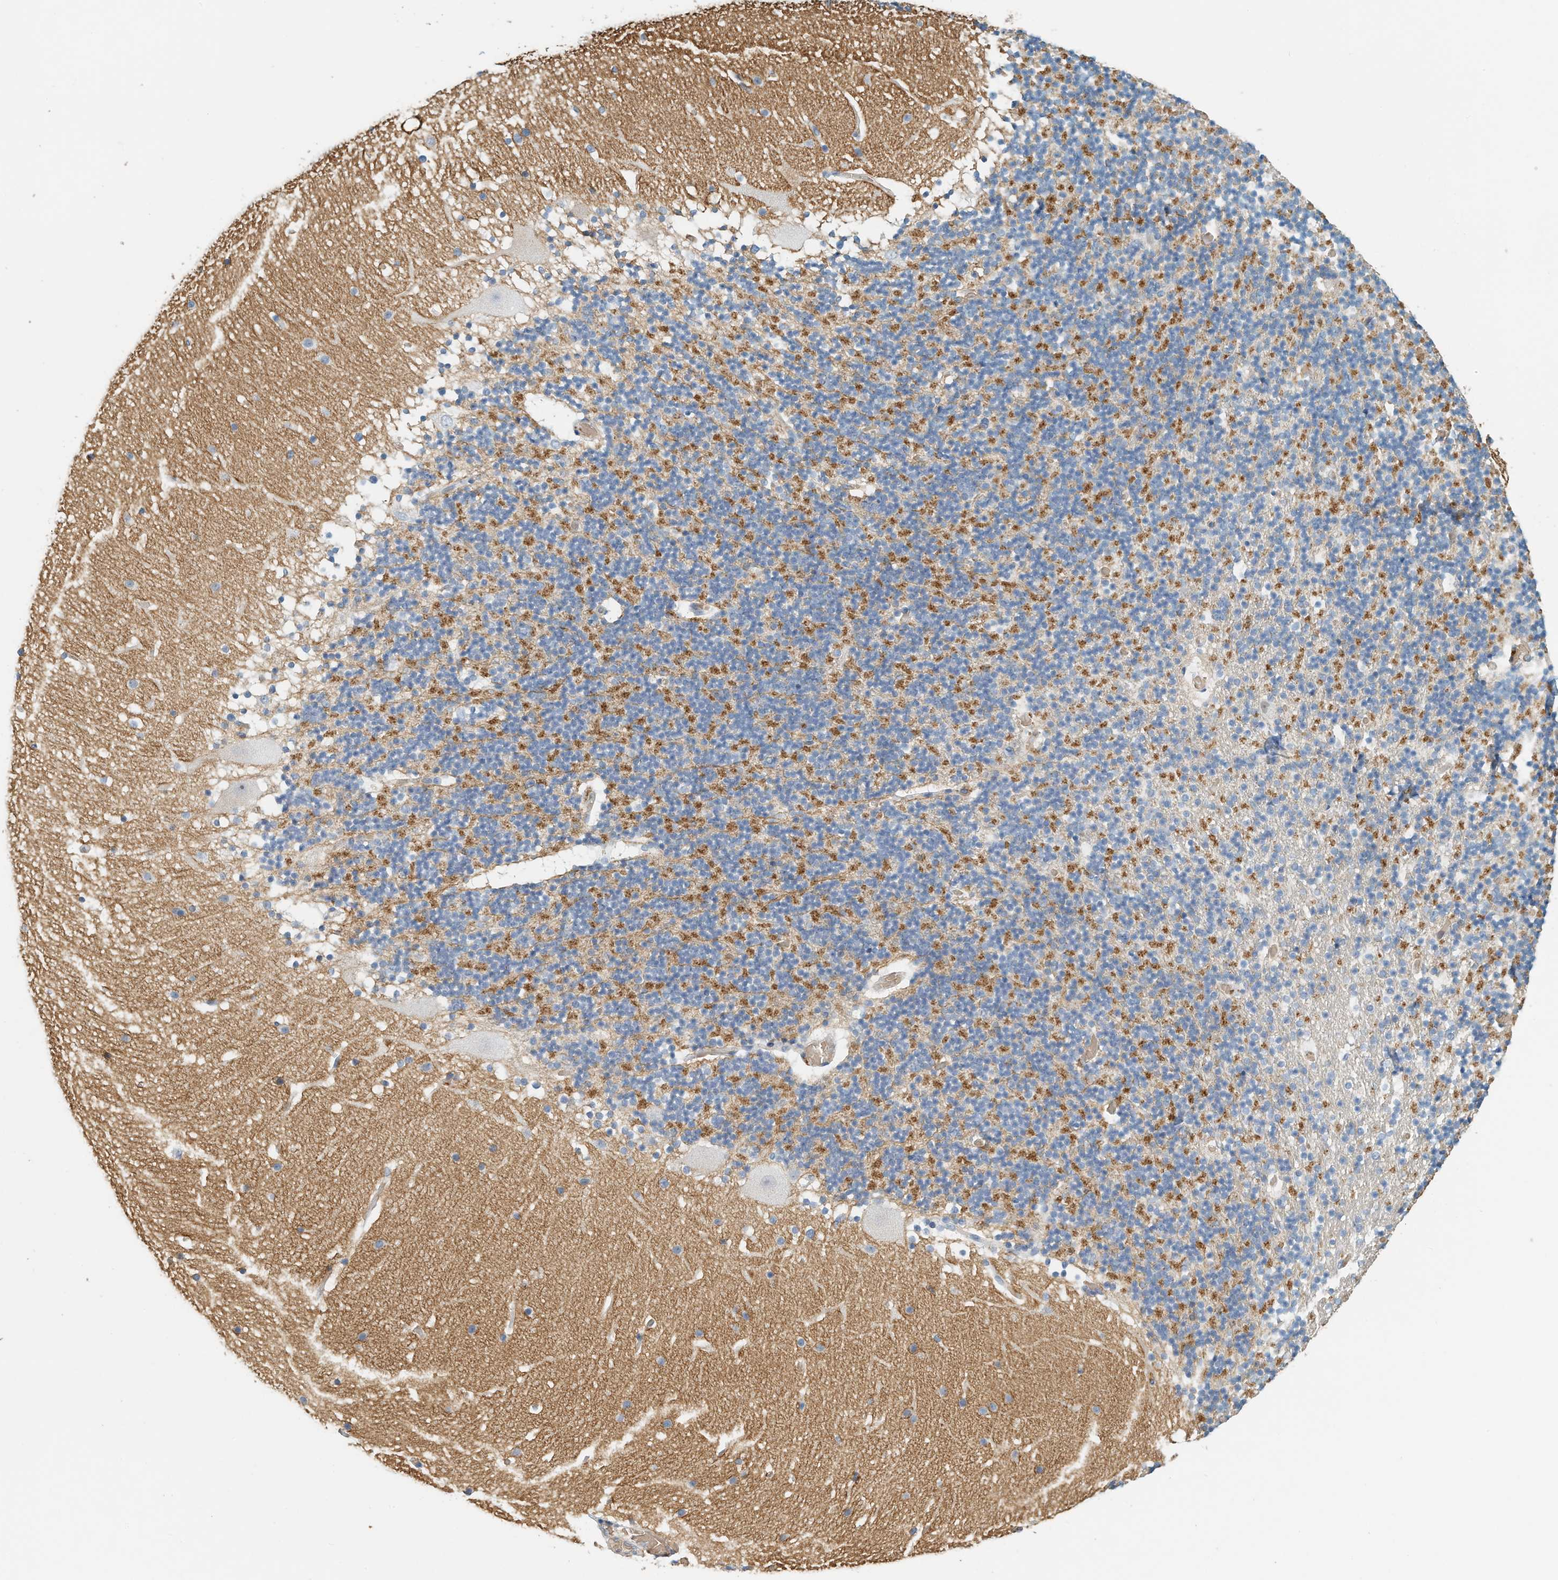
{"staining": {"intensity": "negative", "quantity": "none", "location": "none"}, "tissue": "cerebellum", "cell_type": "Cells in granular layer", "image_type": "normal", "snomed": [{"axis": "morphology", "description": "Normal tissue, NOS"}, {"axis": "topography", "description": "Cerebellum"}], "caption": "IHC micrograph of unremarkable cerebellum: cerebellum stained with DAB shows no significant protein positivity in cells in granular layer. (Stains: DAB (3,3'-diaminobenzidine) immunohistochemistry (IHC) with hematoxylin counter stain, Microscopy: brightfield microscopy at high magnification).", "gene": "RCAN3", "patient": {"sex": "male", "age": 57}}